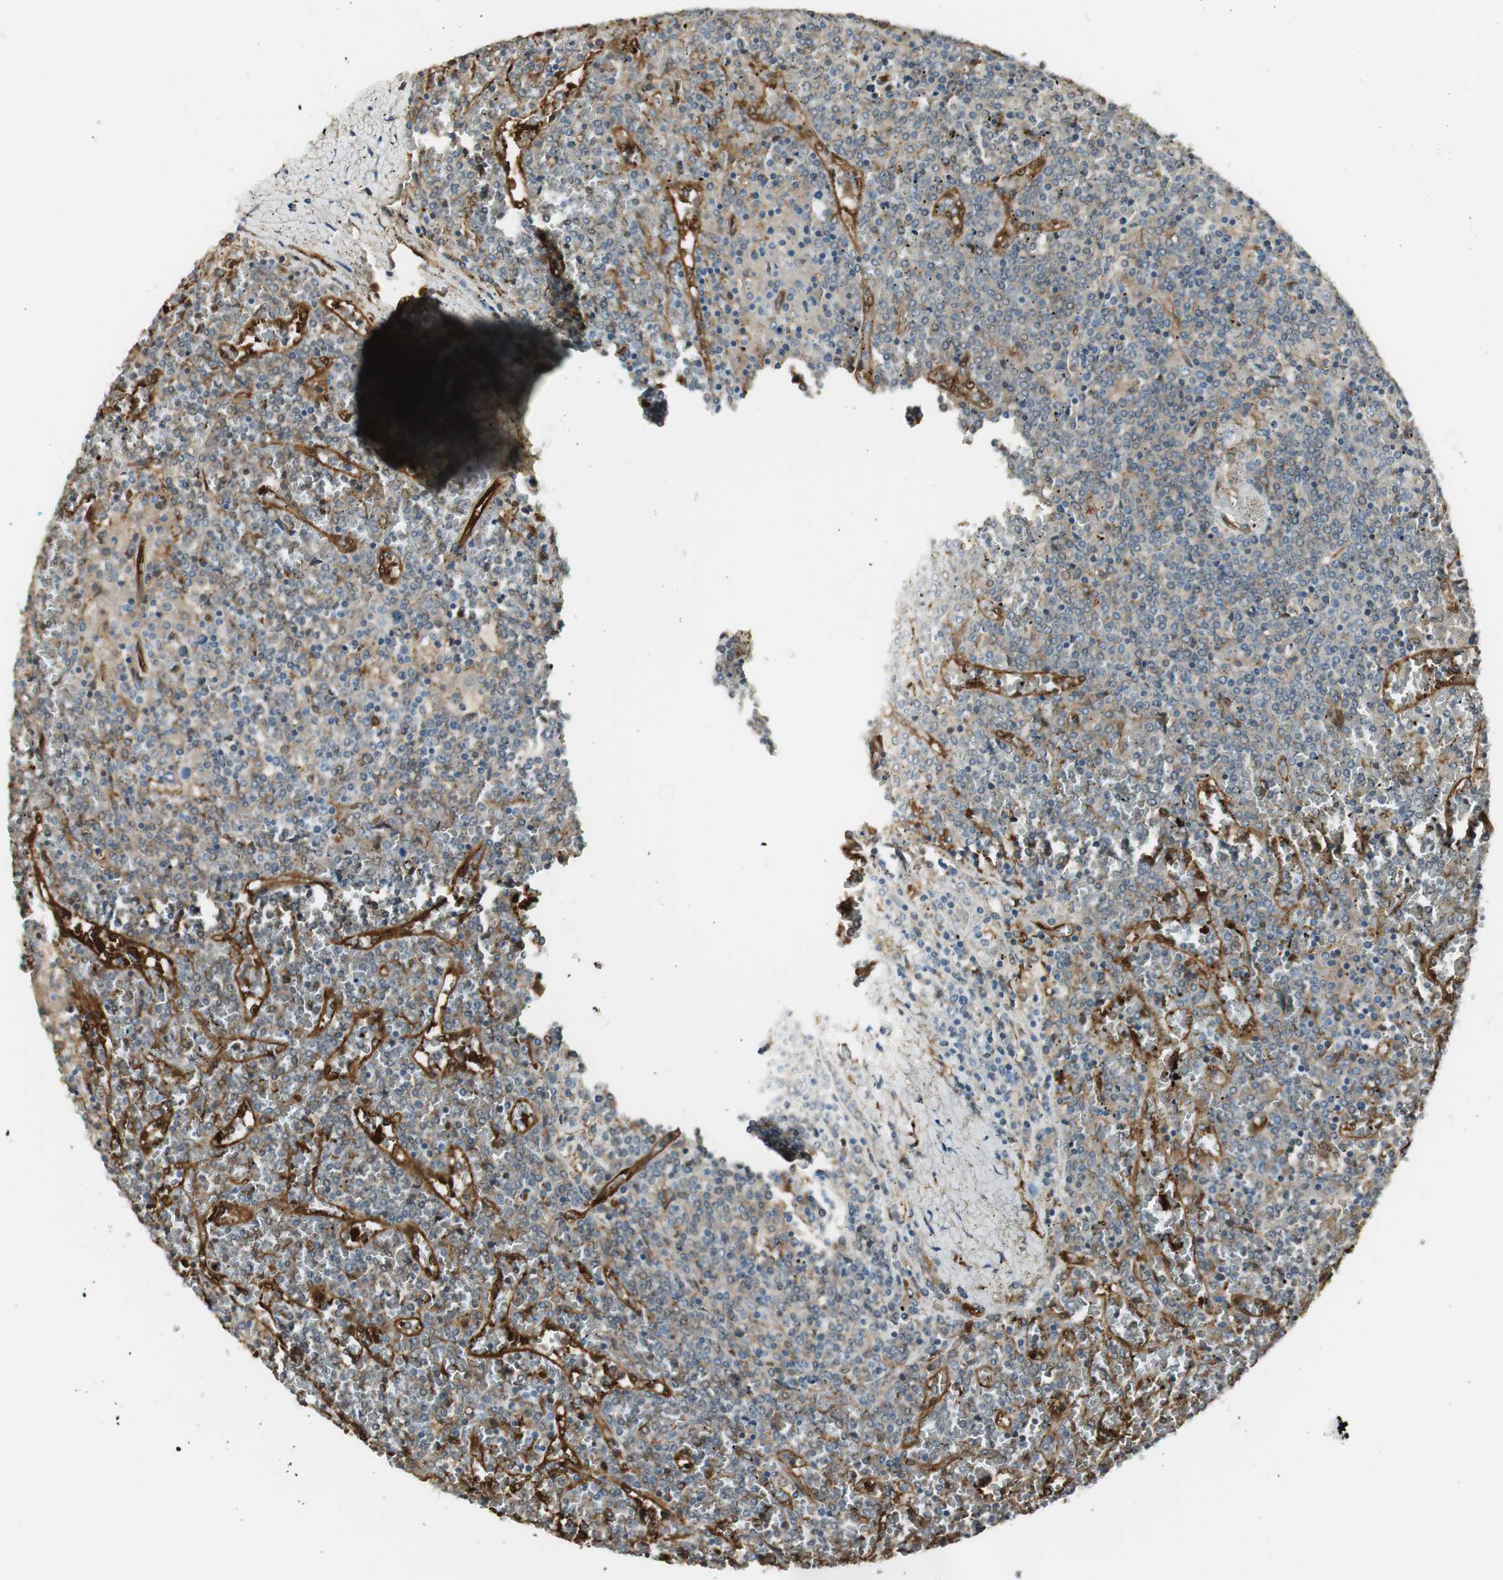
{"staining": {"intensity": "weak", "quantity": "25%-75%", "location": "cytoplasmic/membranous"}, "tissue": "lymphoma", "cell_type": "Tumor cells", "image_type": "cancer", "snomed": [{"axis": "morphology", "description": "Malignant lymphoma, non-Hodgkin's type, Low grade"}, {"axis": "topography", "description": "Spleen"}], "caption": "A photomicrograph of human lymphoma stained for a protein reveals weak cytoplasmic/membranous brown staining in tumor cells.", "gene": "SERPINB6", "patient": {"sex": "female", "age": 19}}